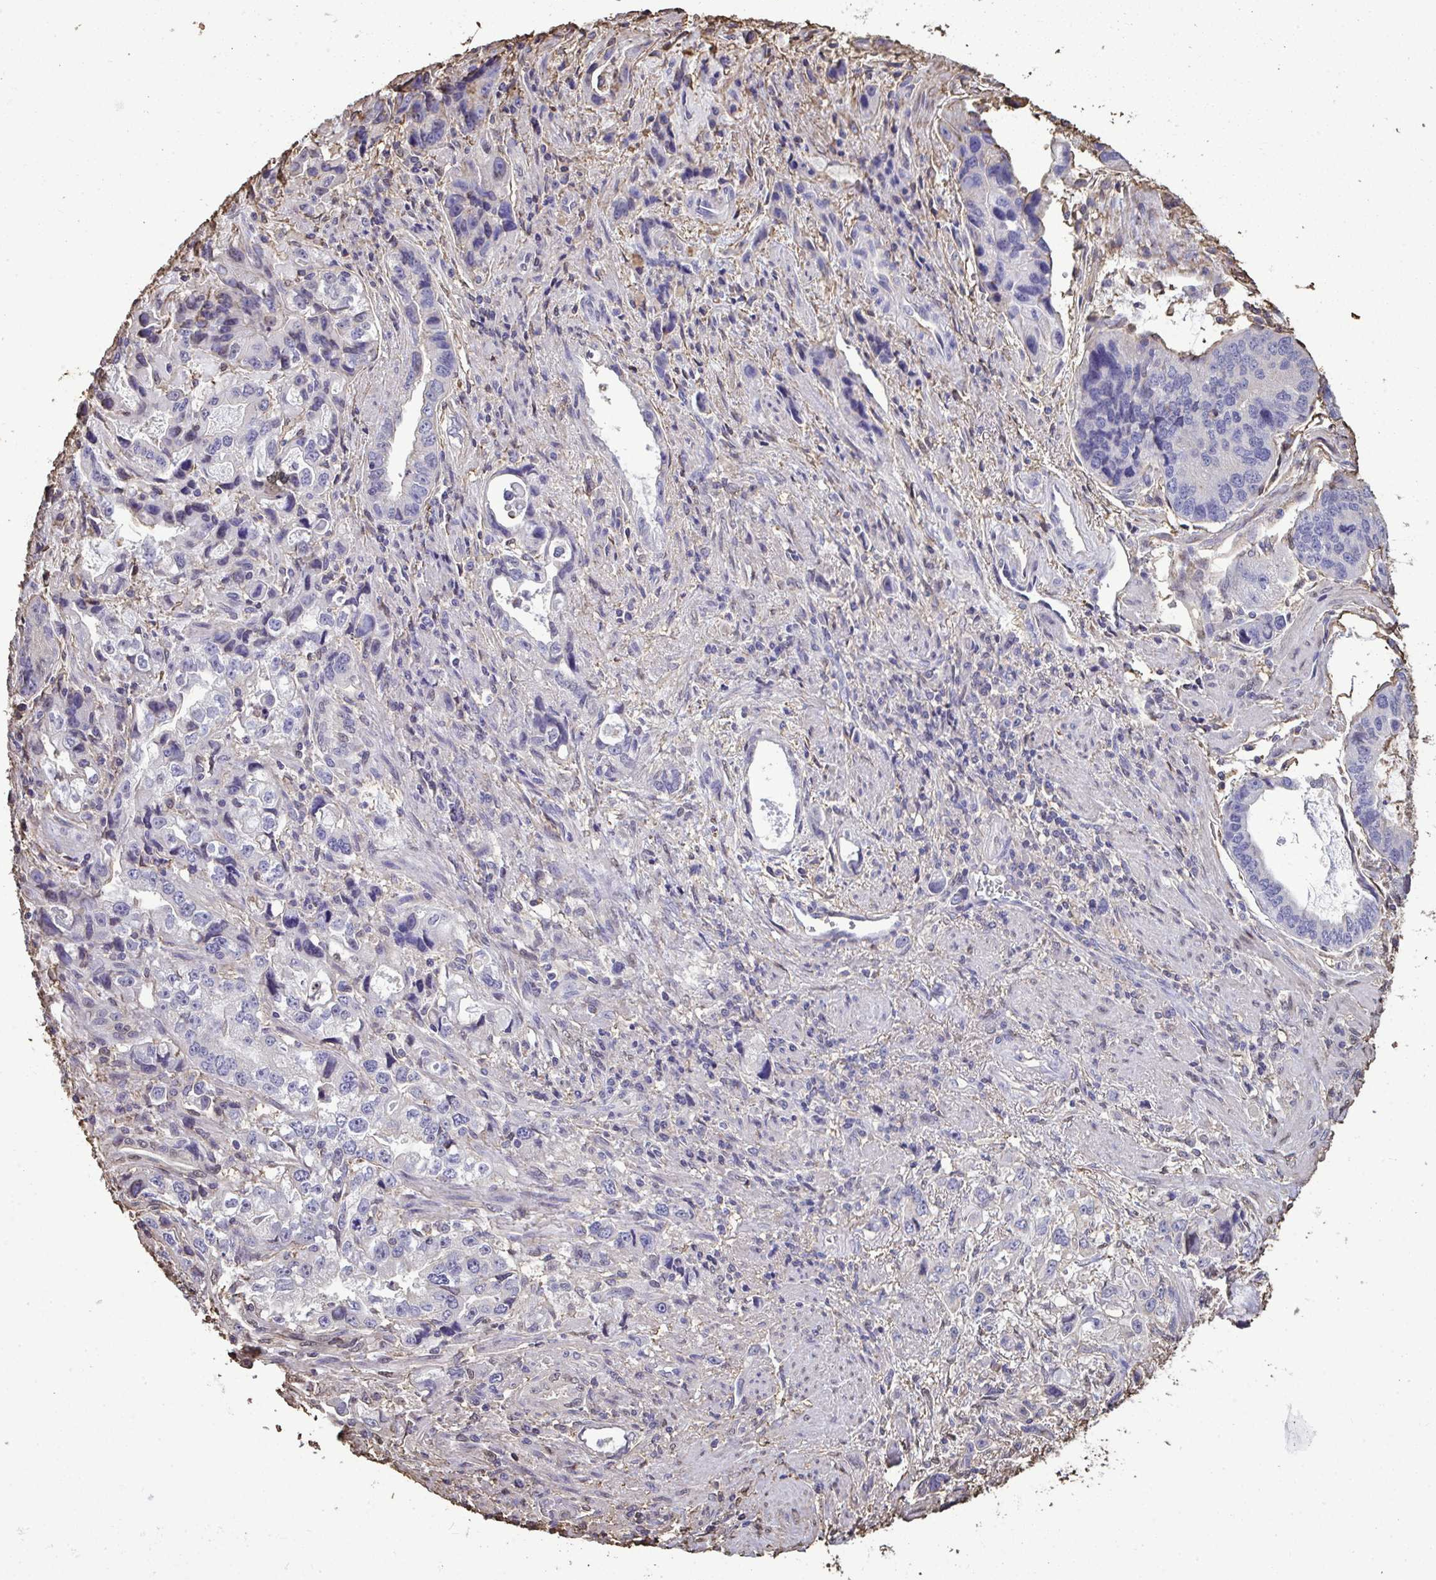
{"staining": {"intensity": "negative", "quantity": "none", "location": "none"}, "tissue": "stomach cancer", "cell_type": "Tumor cells", "image_type": "cancer", "snomed": [{"axis": "morphology", "description": "Adenocarcinoma, NOS"}, {"axis": "topography", "description": "Stomach, lower"}], "caption": "Protein analysis of stomach cancer demonstrates no significant staining in tumor cells.", "gene": "ANXA5", "patient": {"sex": "female", "age": 93}}